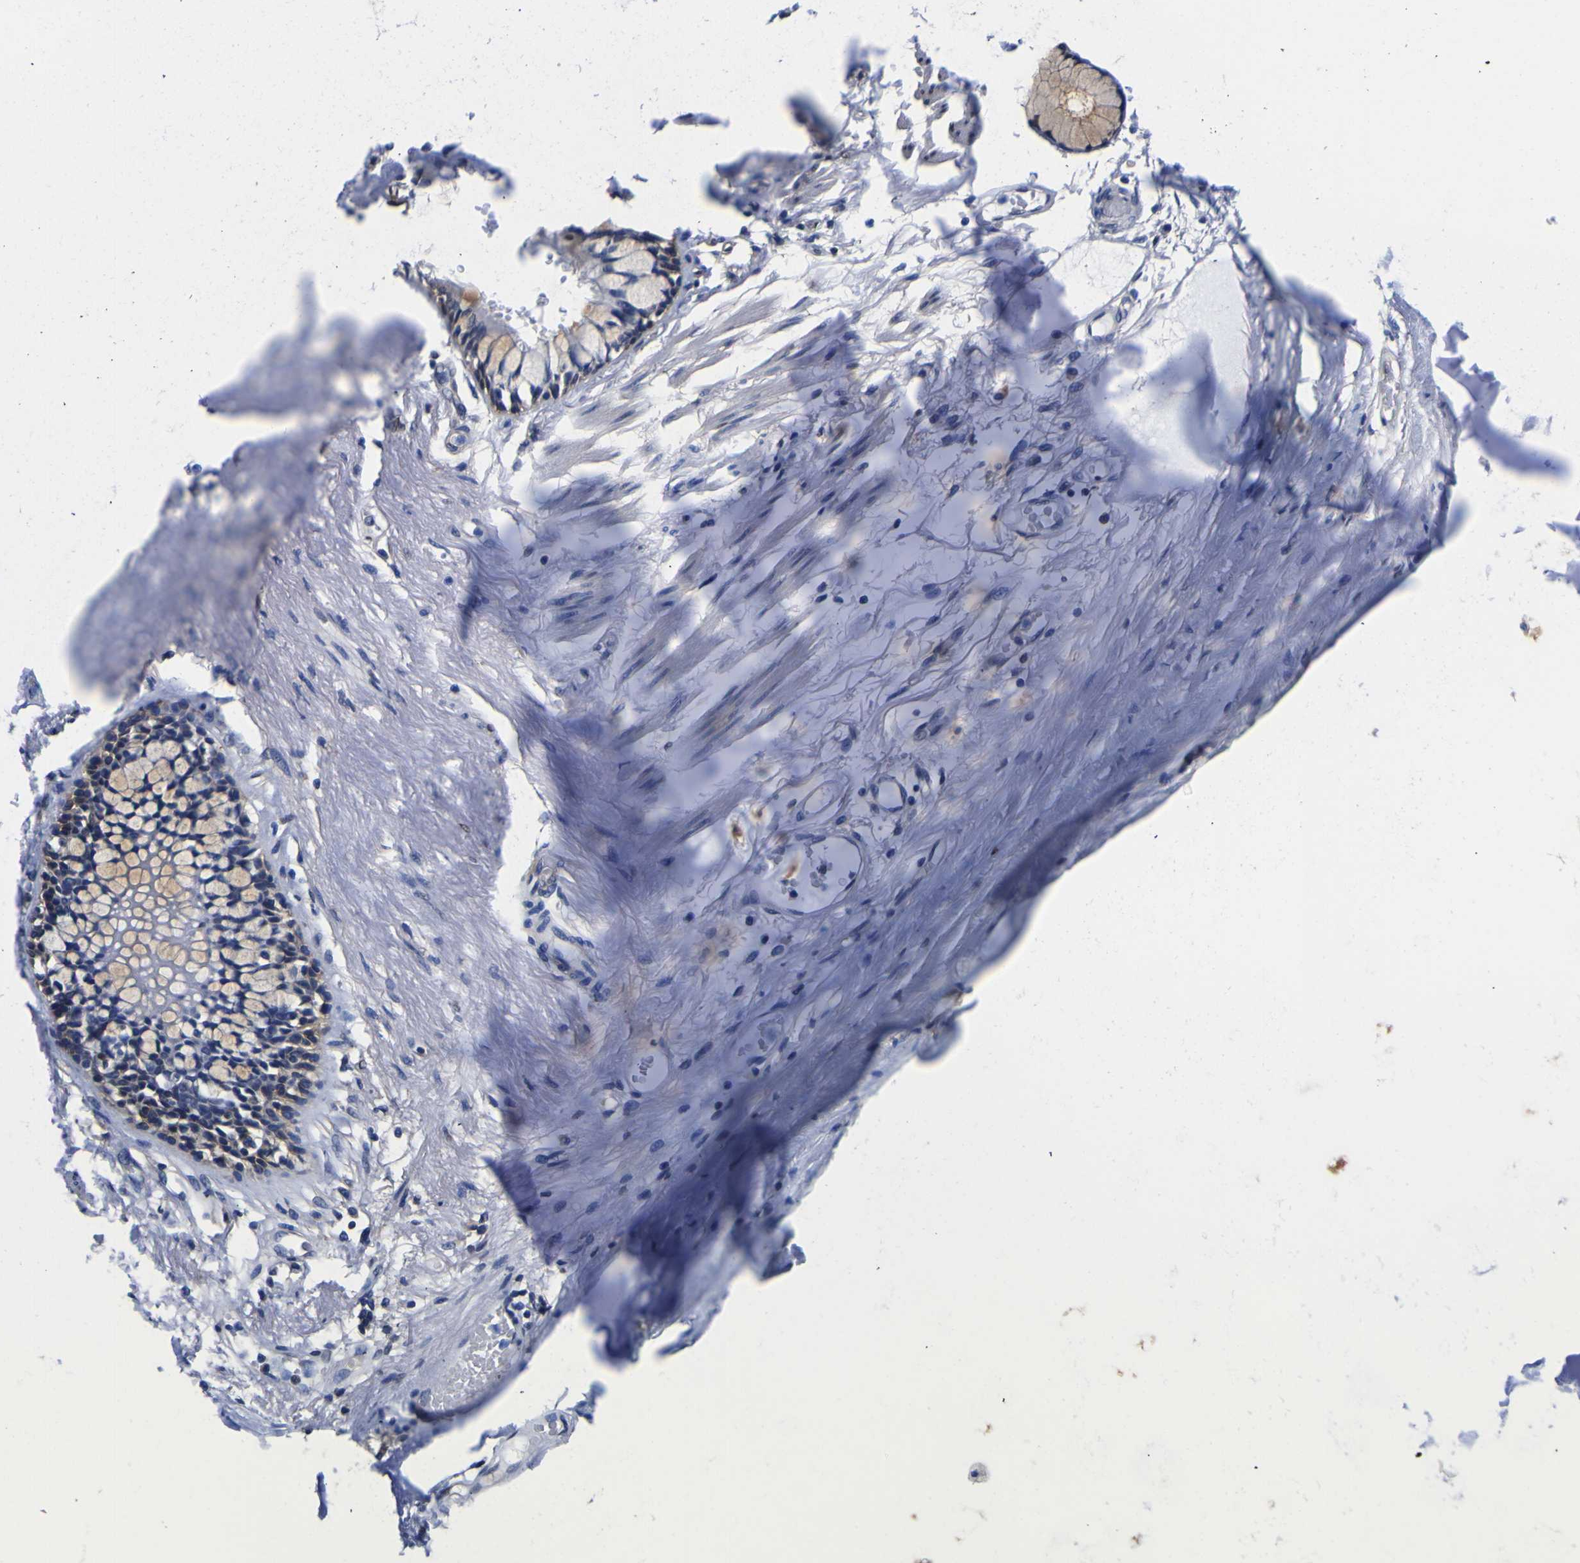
{"staining": {"intensity": "negative", "quantity": "none", "location": "none"}, "tissue": "adipose tissue", "cell_type": "Adipocytes", "image_type": "normal", "snomed": [{"axis": "morphology", "description": "Normal tissue, NOS"}, {"axis": "topography", "description": "Cartilage tissue"}, {"axis": "topography", "description": "Bronchus"}], "caption": "Immunohistochemistry (IHC) histopathology image of benign adipose tissue: adipose tissue stained with DAB (3,3'-diaminobenzidine) reveals no significant protein staining in adipocytes.", "gene": "FAM110B", "patient": {"sex": "female", "age": 73}}